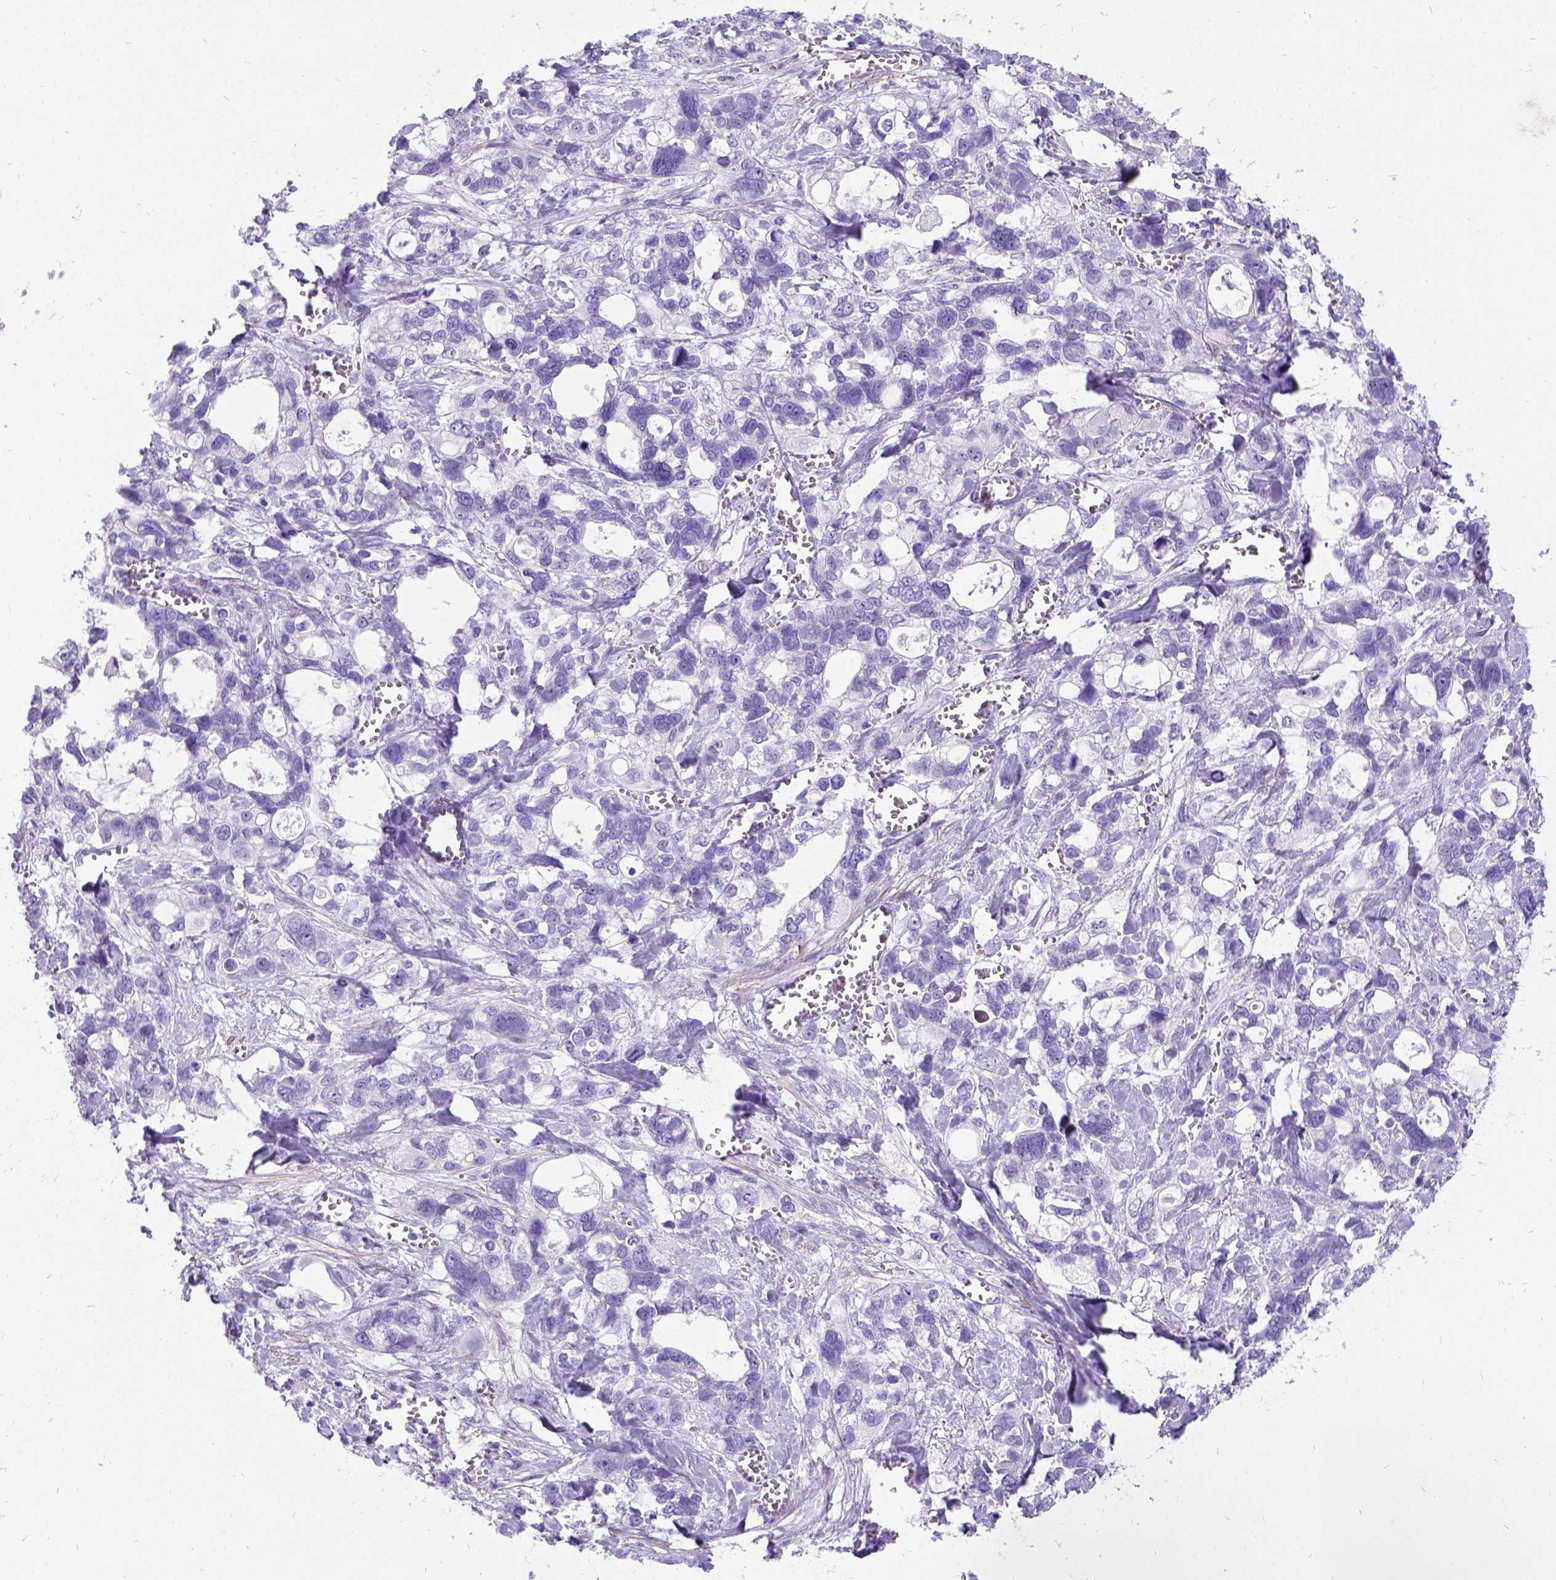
{"staining": {"intensity": "negative", "quantity": "none", "location": "none"}, "tissue": "stomach cancer", "cell_type": "Tumor cells", "image_type": "cancer", "snomed": [{"axis": "morphology", "description": "Adenocarcinoma, NOS"}, {"axis": "topography", "description": "Stomach, upper"}], "caption": "Tumor cells are negative for brown protein staining in stomach cancer (adenocarcinoma).", "gene": "PRG2", "patient": {"sex": "female", "age": 81}}